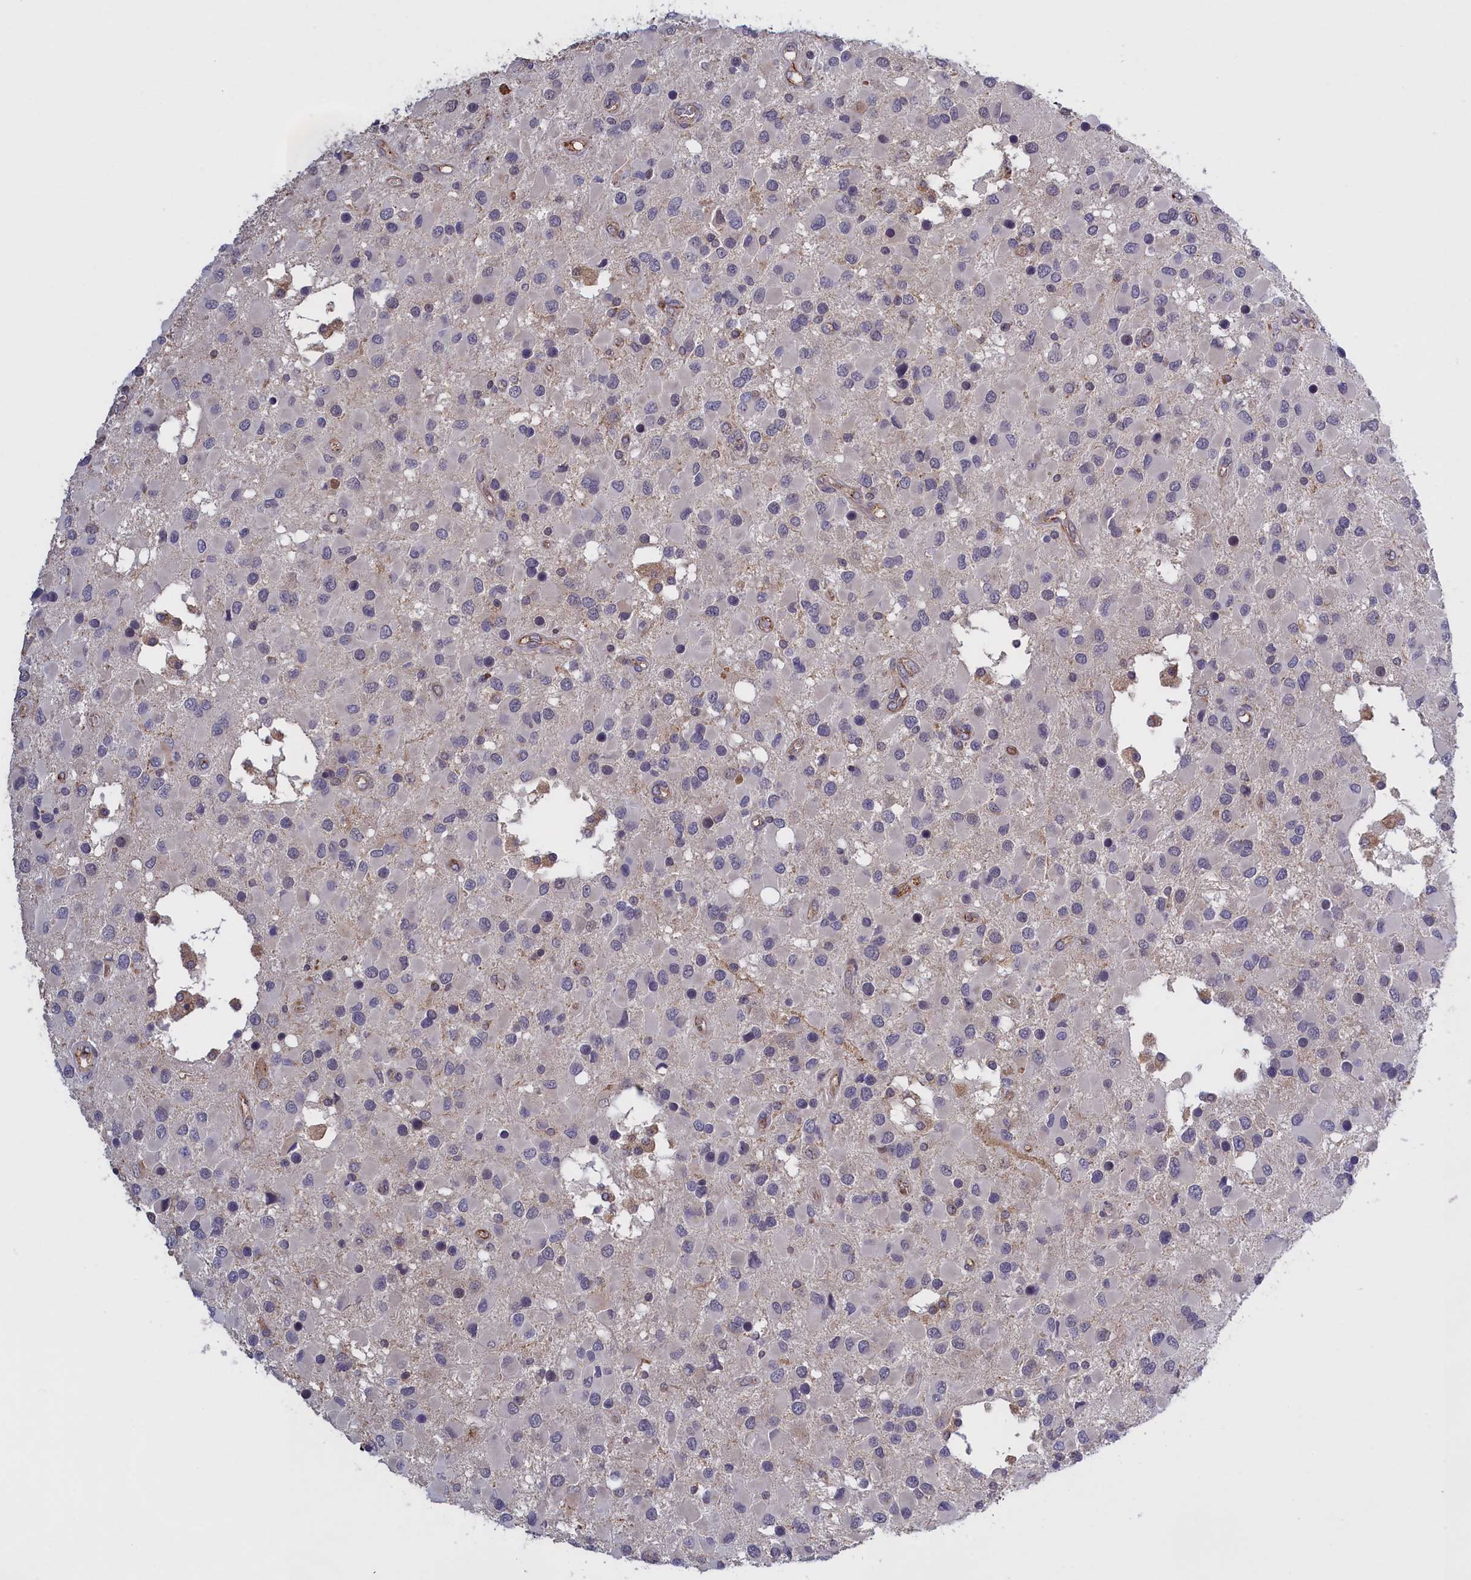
{"staining": {"intensity": "negative", "quantity": "none", "location": "none"}, "tissue": "glioma", "cell_type": "Tumor cells", "image_type": "cancer", "snomed": [{"axis": "morphology", "description": "Glioma, malignant, High grade"}, {"axis": "topography", "description": "Brain"}], "caption": "This is a image of immunohistochemistry (IHC) staining of malignant glioma (high-grade), which shows no expression in tumor cells.", "gene": "COL19A1", "patient": {"sex": "male", "age": 53}}